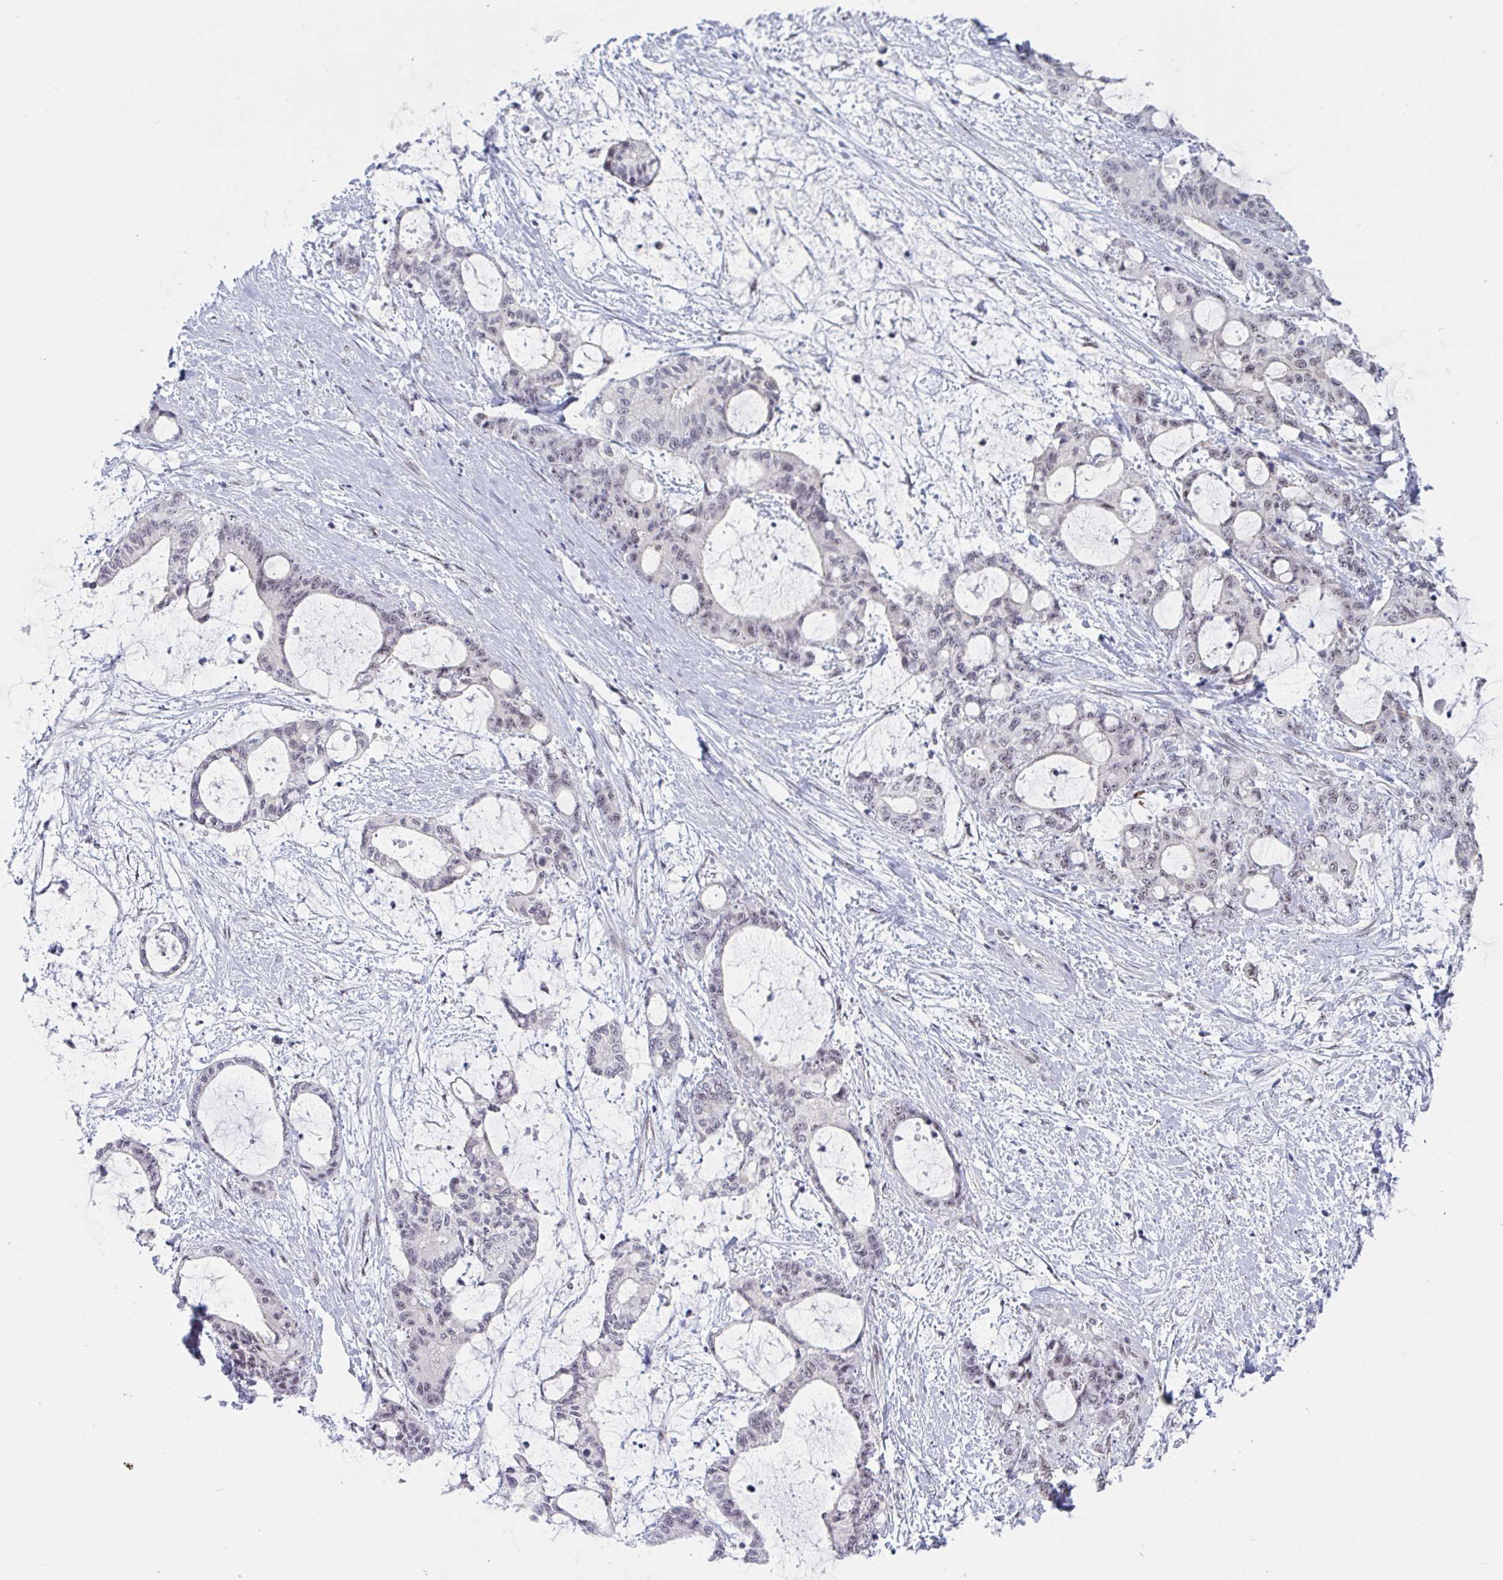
{"staining": {"intensity": "weak", "quantity": "<25%", "location": "cytoplasmic/membranous"}, "tissue": "liver cancer", "cell_type": "Tumor cells", "image_type": "cancer", "snomed": [{"axis": "morphology", "description": "Normal tissue, NOS"}, {"axis": "morphology", "description": "Cholangiocarcinoma"}, {"axis": "topography", "description": "Liver"}, {"axis": "topography", "description": "Peripheral nerve tissue"}], "caption": "DAB (3,3'-diaminobenzidine) immunohistochemical staining of cholangiocarcinoma (liver) demonstrates no significant positivity in tumor cells.", "gene": "PRR14", "patient": {"sex": "female", "age": 73}}